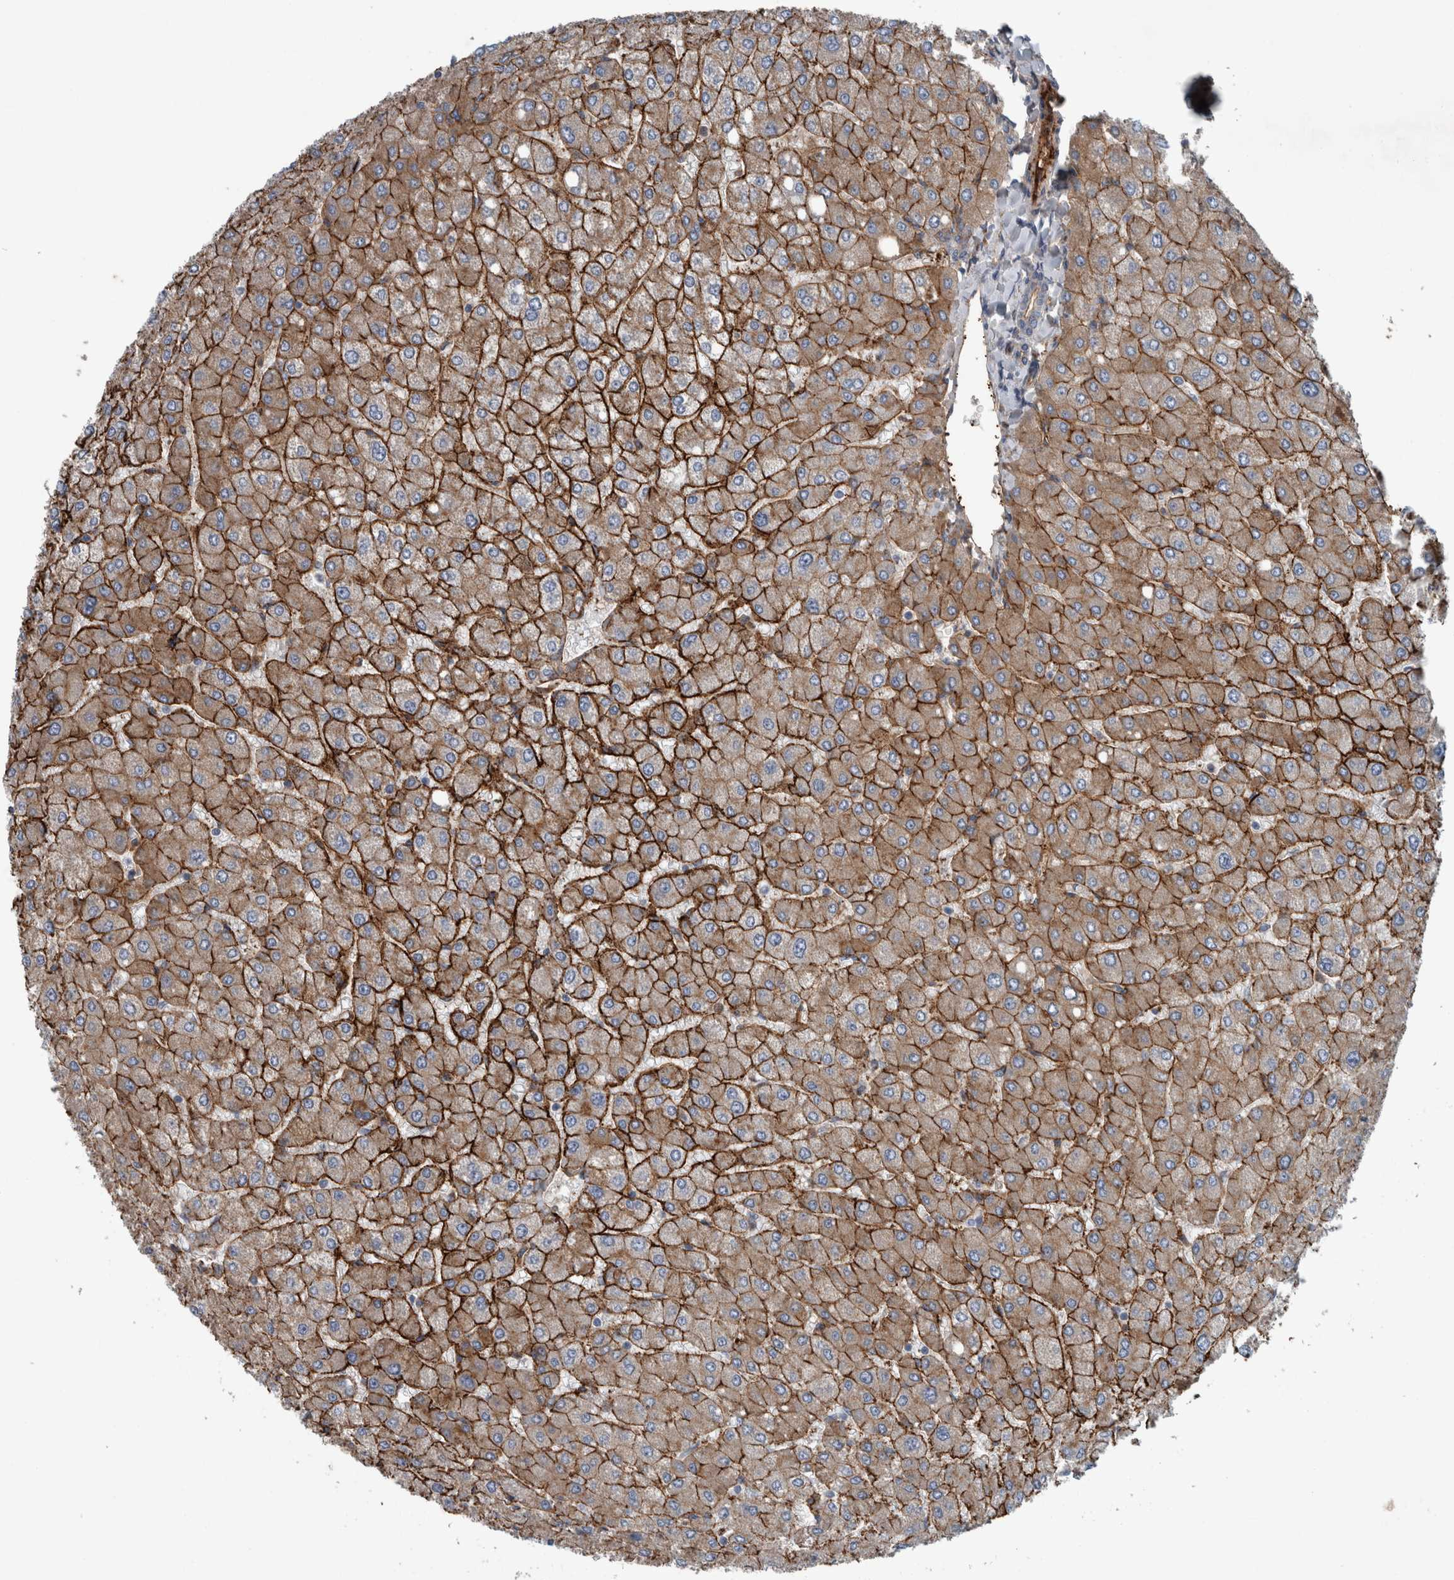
{"staining": {"intensity": "moderate", "quantity": ">75%", "location": "cytoplasmic/membranous"}, "tissue": "liver", "cell_type": "Cholangiocytes", "image_type": "normal", "snomed": [{"axis": "morphology", "description": "Normal tissue, NOS"}, {"axis": "topography", "description": "Liver"}], "caption": "A photomicrograph of liver stained for a protein displays moderate cytoplasmic/membranous brown staining in cholangiocytes.", "gene": "GLT8D2", "patient": {"sex": "male", "age": 55}}